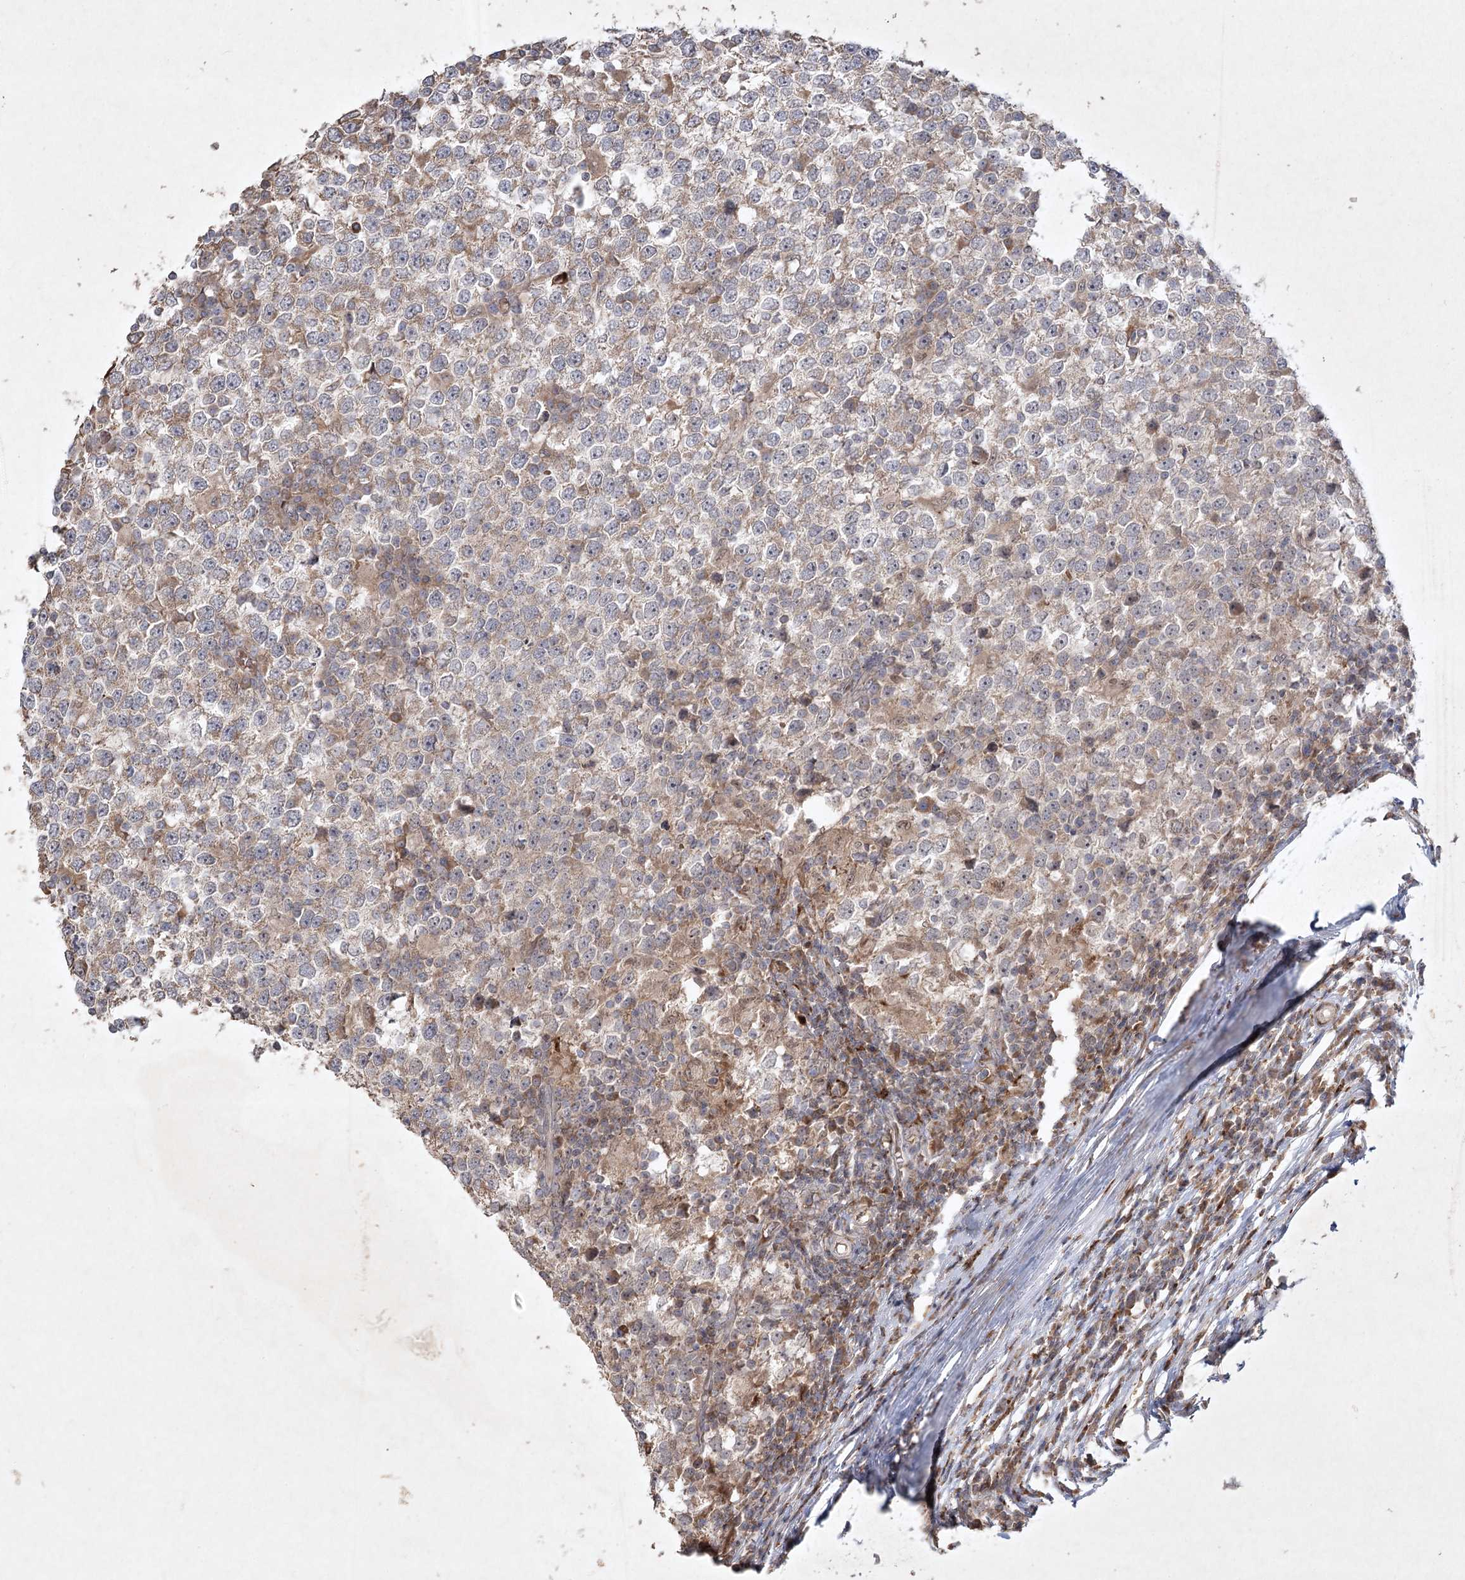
{"staining": {"intensity": "weak", "quantity": ">75%", "location": "cytoplasmic/membranous"}, "tissue": "testis cancer", "cell_type": "Tumor cells", "image_type": "cancer", "snomed": [{"axis": "morphology", "description": "Seminoma, NOS"}, {"axis": "topography", "description": "Testis"}], "caption": "DAB (3,3'-diaminobenzidine) immunohistochemical staining of human testis cancer (seminoma) exhibits weak cytoplasmic/membranous protein staining in approximately >75% of tumor cells.", "gene": "KBTBD4", "patient": {"sex": "male", "age": 65}}